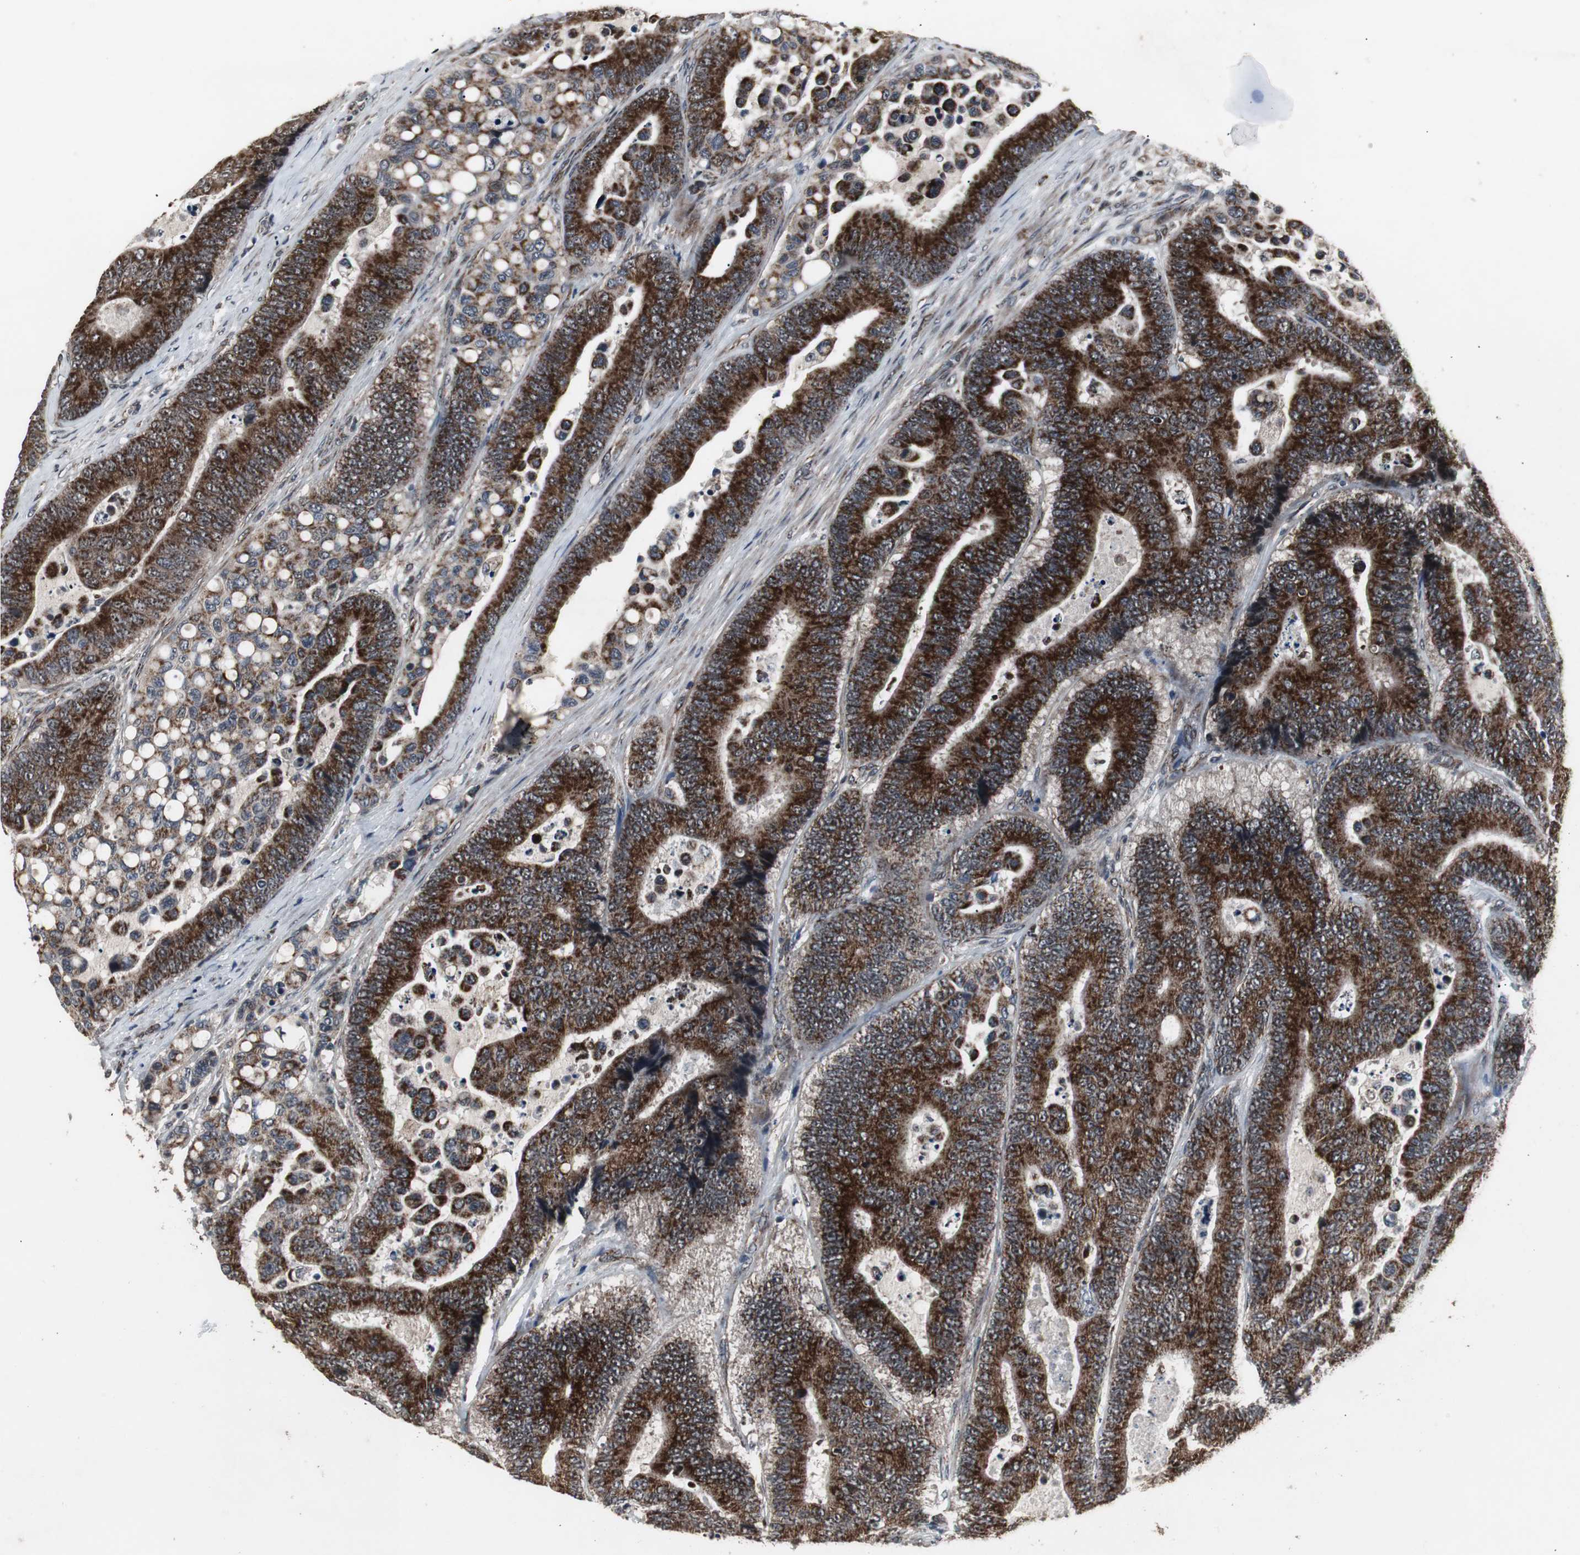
{"staining": {"intensity": "strong", "quantity": ">75%", "location": "cytoplasmic/membranous"}, "tissue": "colorectal cancer", "cell_type": "Tumor cells", "image_type": "cancer", "snomed": [{"axis": "morphology", "description": "Adenocarcinoma, NOS"}, {"axis": "topography", "description": "Colon"}], "caption": "Tumor cells exhibit high levels of strong cytoplasmic/membranous expression in approximately >75% of cells in adenocarcinoma (colorectal).", "gene": "MRPL40", "patient": {"sex": "female", "age": 11}}